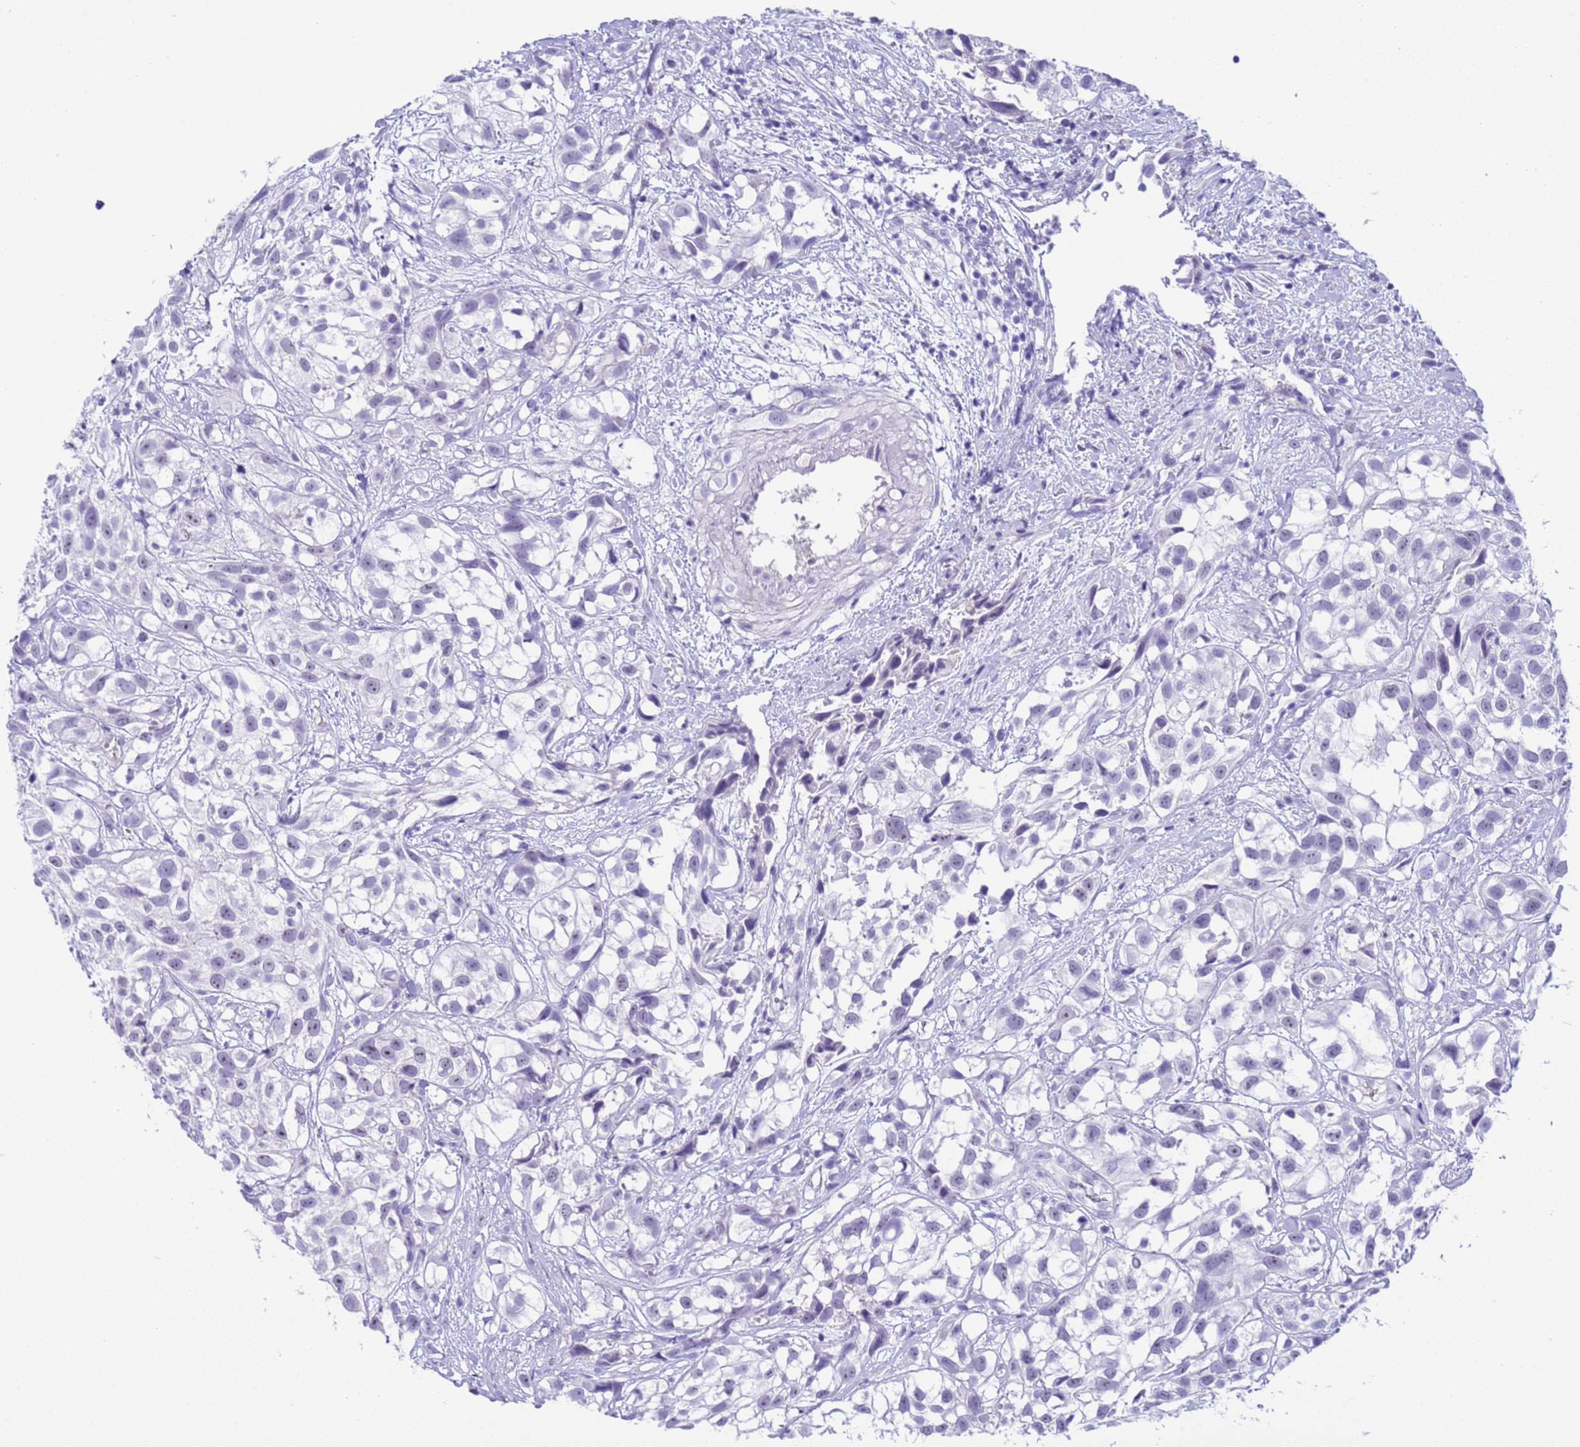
{"staining": {"intensity": "negative", "quantity": "none", "location": "none"}, "tissue": "urothelial cancer", "cell_type": "Tumor cells", "image_type": "cancer", "snomed": [{"axis": "morphology", "description": "Urothelial carcinoma, High grade"}, {"axis": "topography", "description": "Urinary bladder"}], "caption": "Tumor cells show no significant protein expression in urothelial carcinoma (high-grade).", "gene": "CKM", "patient": {"sex": "male", "age": 56}}